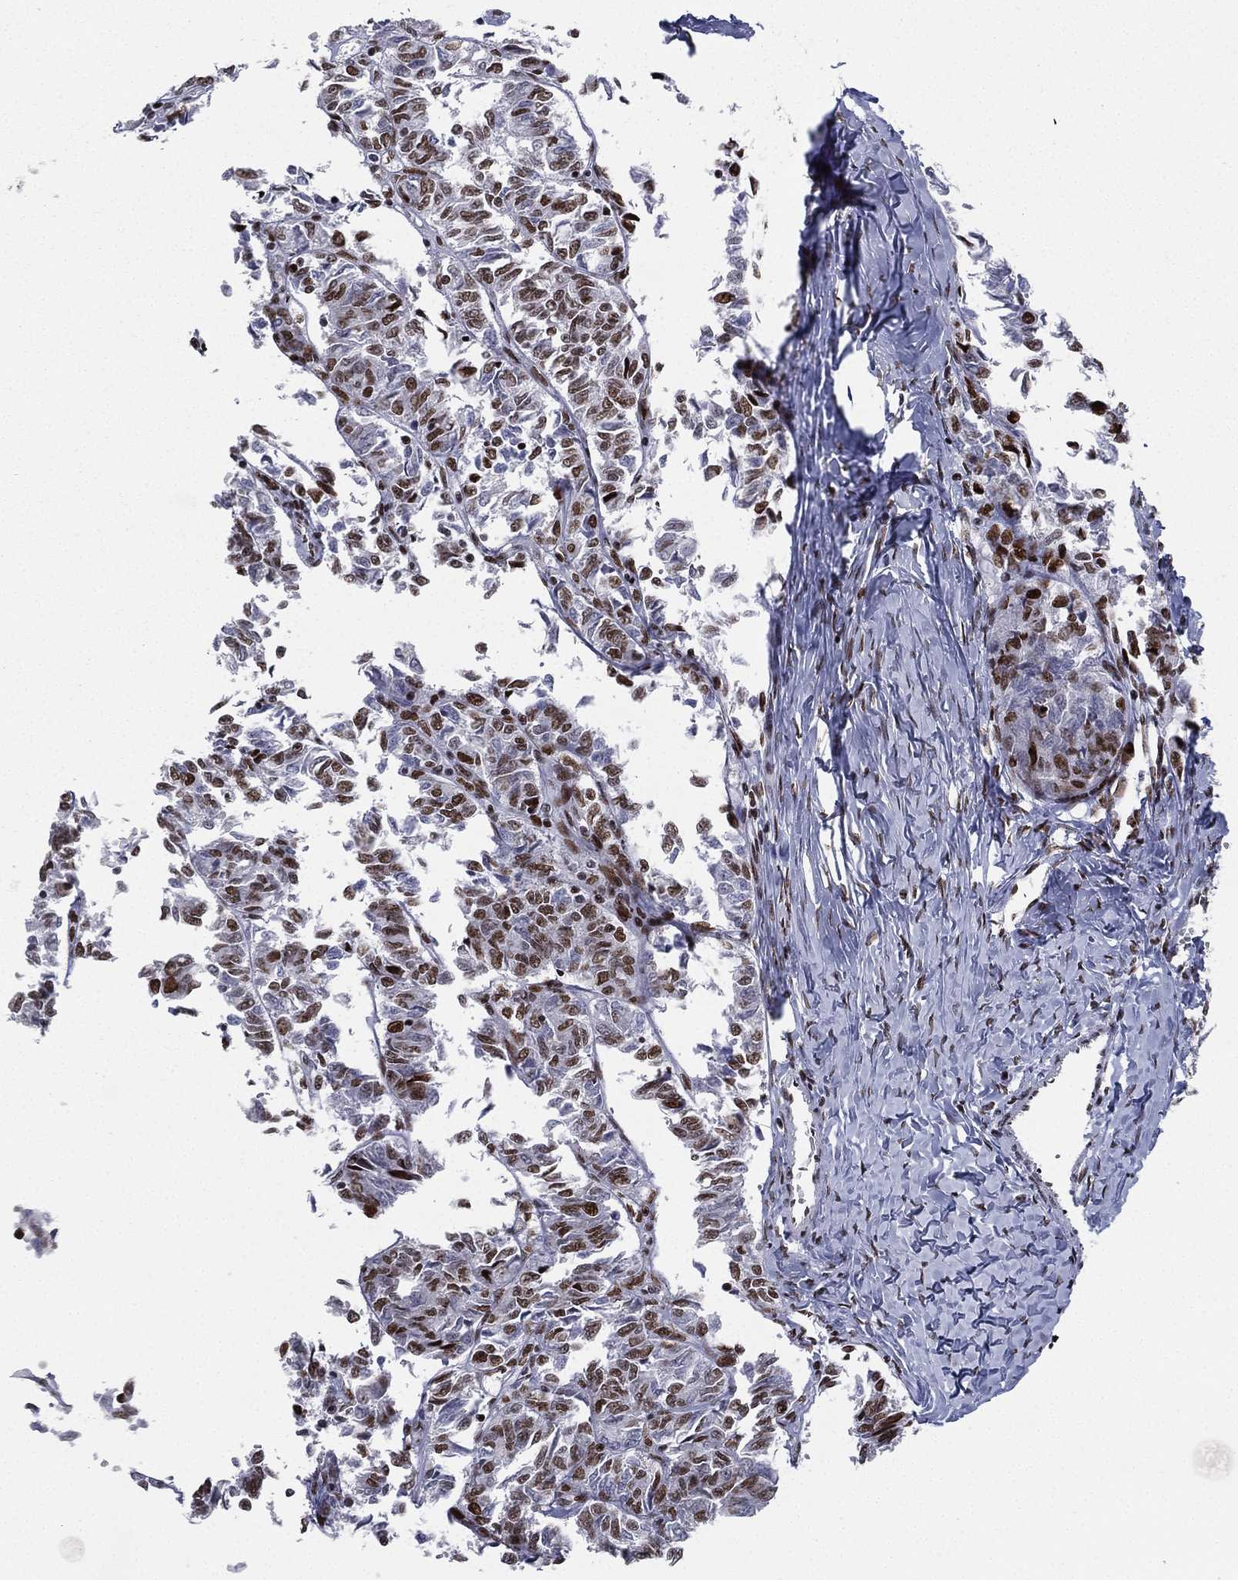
{"staining": {"intensity": "moderate", "quantity": ">75%", "location": "nuclear"}, "tissue": "ovarian cancer", "cell_type": "Tumor cells", "image_type": "cancer", "snomed": [{"axis": "morphology", "description": "Carcinoma, endometroid"}, {"axis": "topography", "description": "Ovary"}], "caption": "Ovarian cancer (endometroid carcinoma) tissue displays moderate nuclear staining in about >75% of tumor cells The staining is performed using DAB brown chromogen to label protein expression. The nuclei are counter-stained blue using hematoxylin.", "gene": "RTF1", "patient": {"sex": "female", "age": 80}}